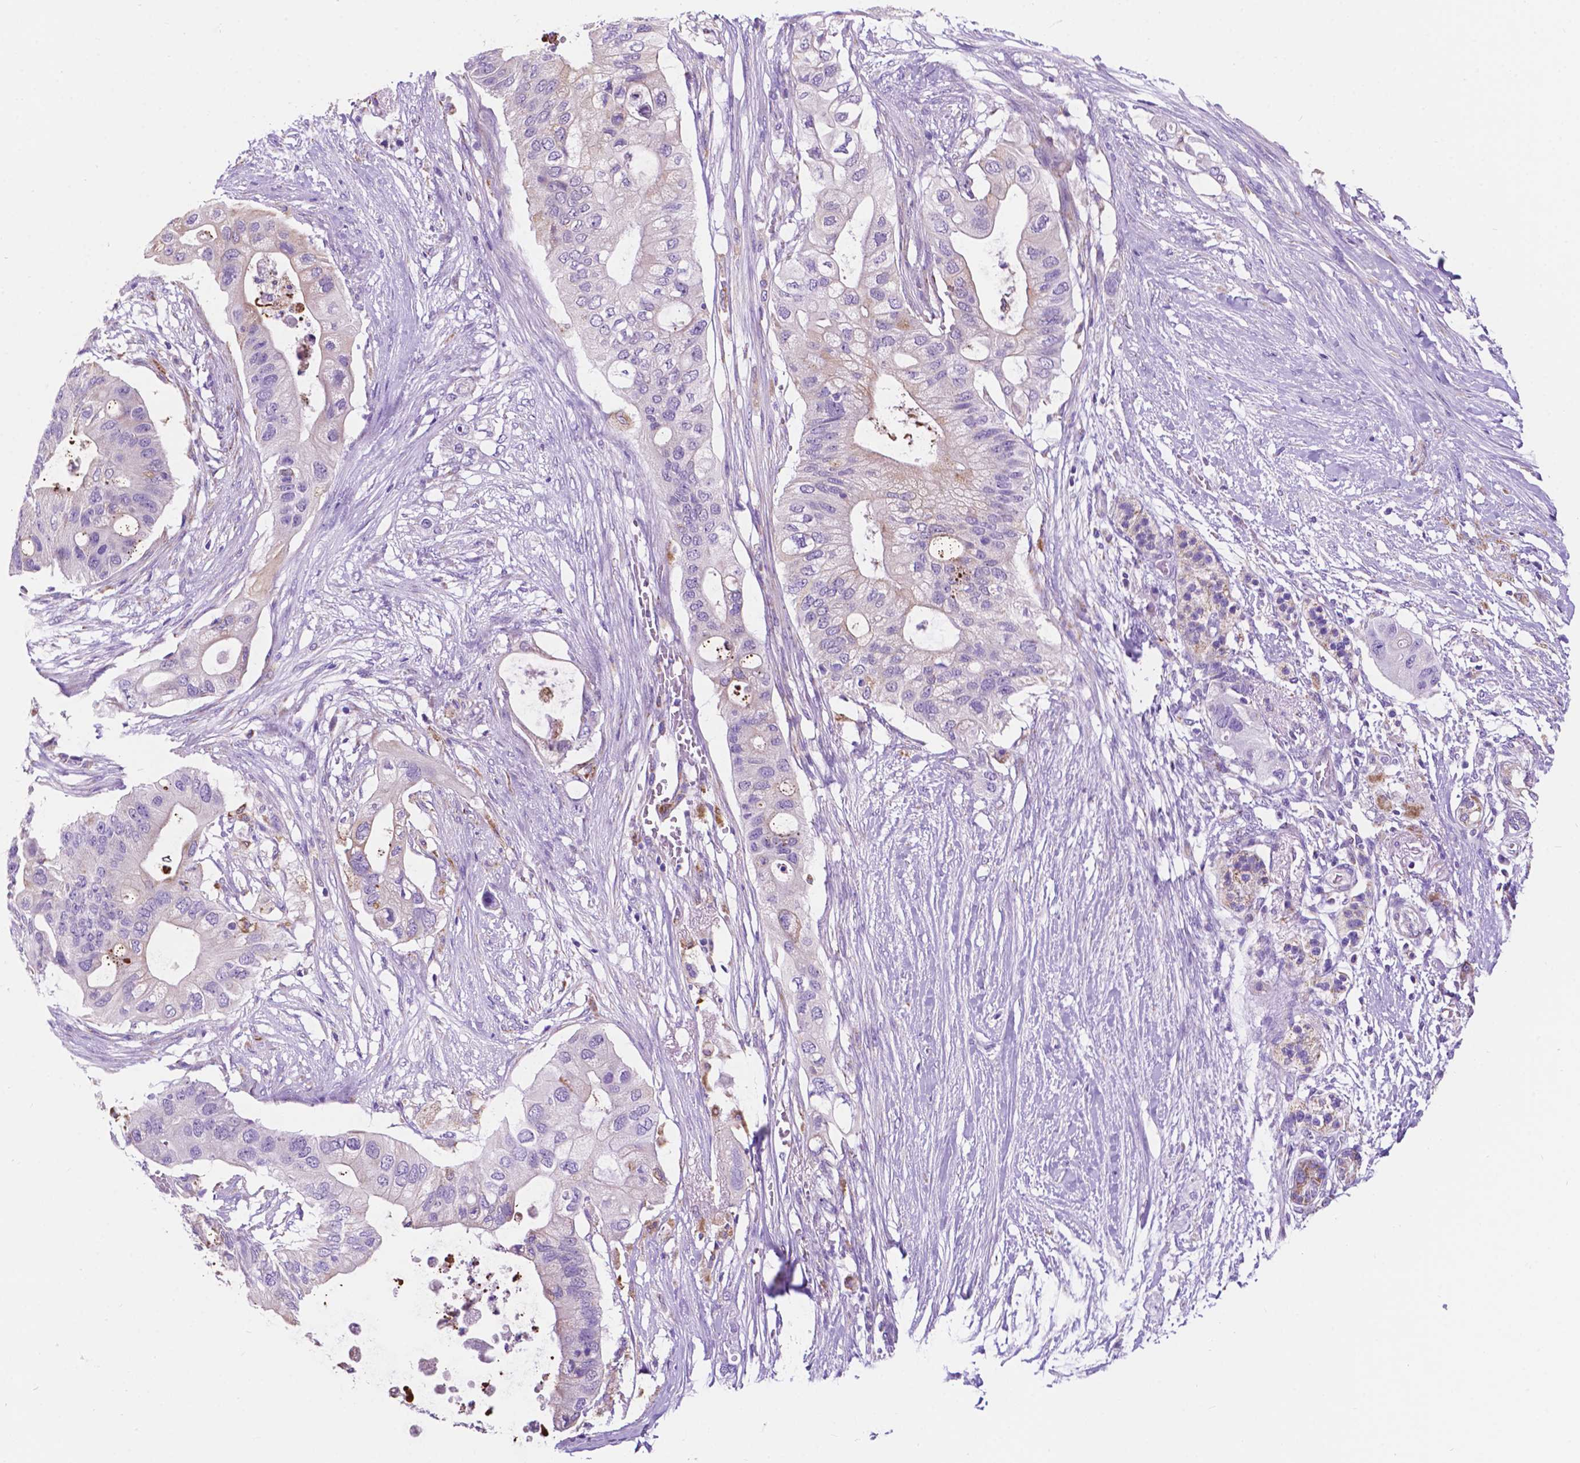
{"staining": {"intensity": "negative", "quantity": "none", "location": "none"}, "tissue": "pancreatic cancer", "cell_type": "Tumor cells", "image_type": "cancer", "snomed": [{"axis": "morphology", "description": "Adenocarcinoma, NOS"}, {"axis": "topography", "description": "Pancreas"}], "caption": "A photomicrograph of human pancreatic adenocarcinoma is negative for staining in tumor cells.", "gene": "TRPV5", "patient": {"sex": "female", "age": 72}}